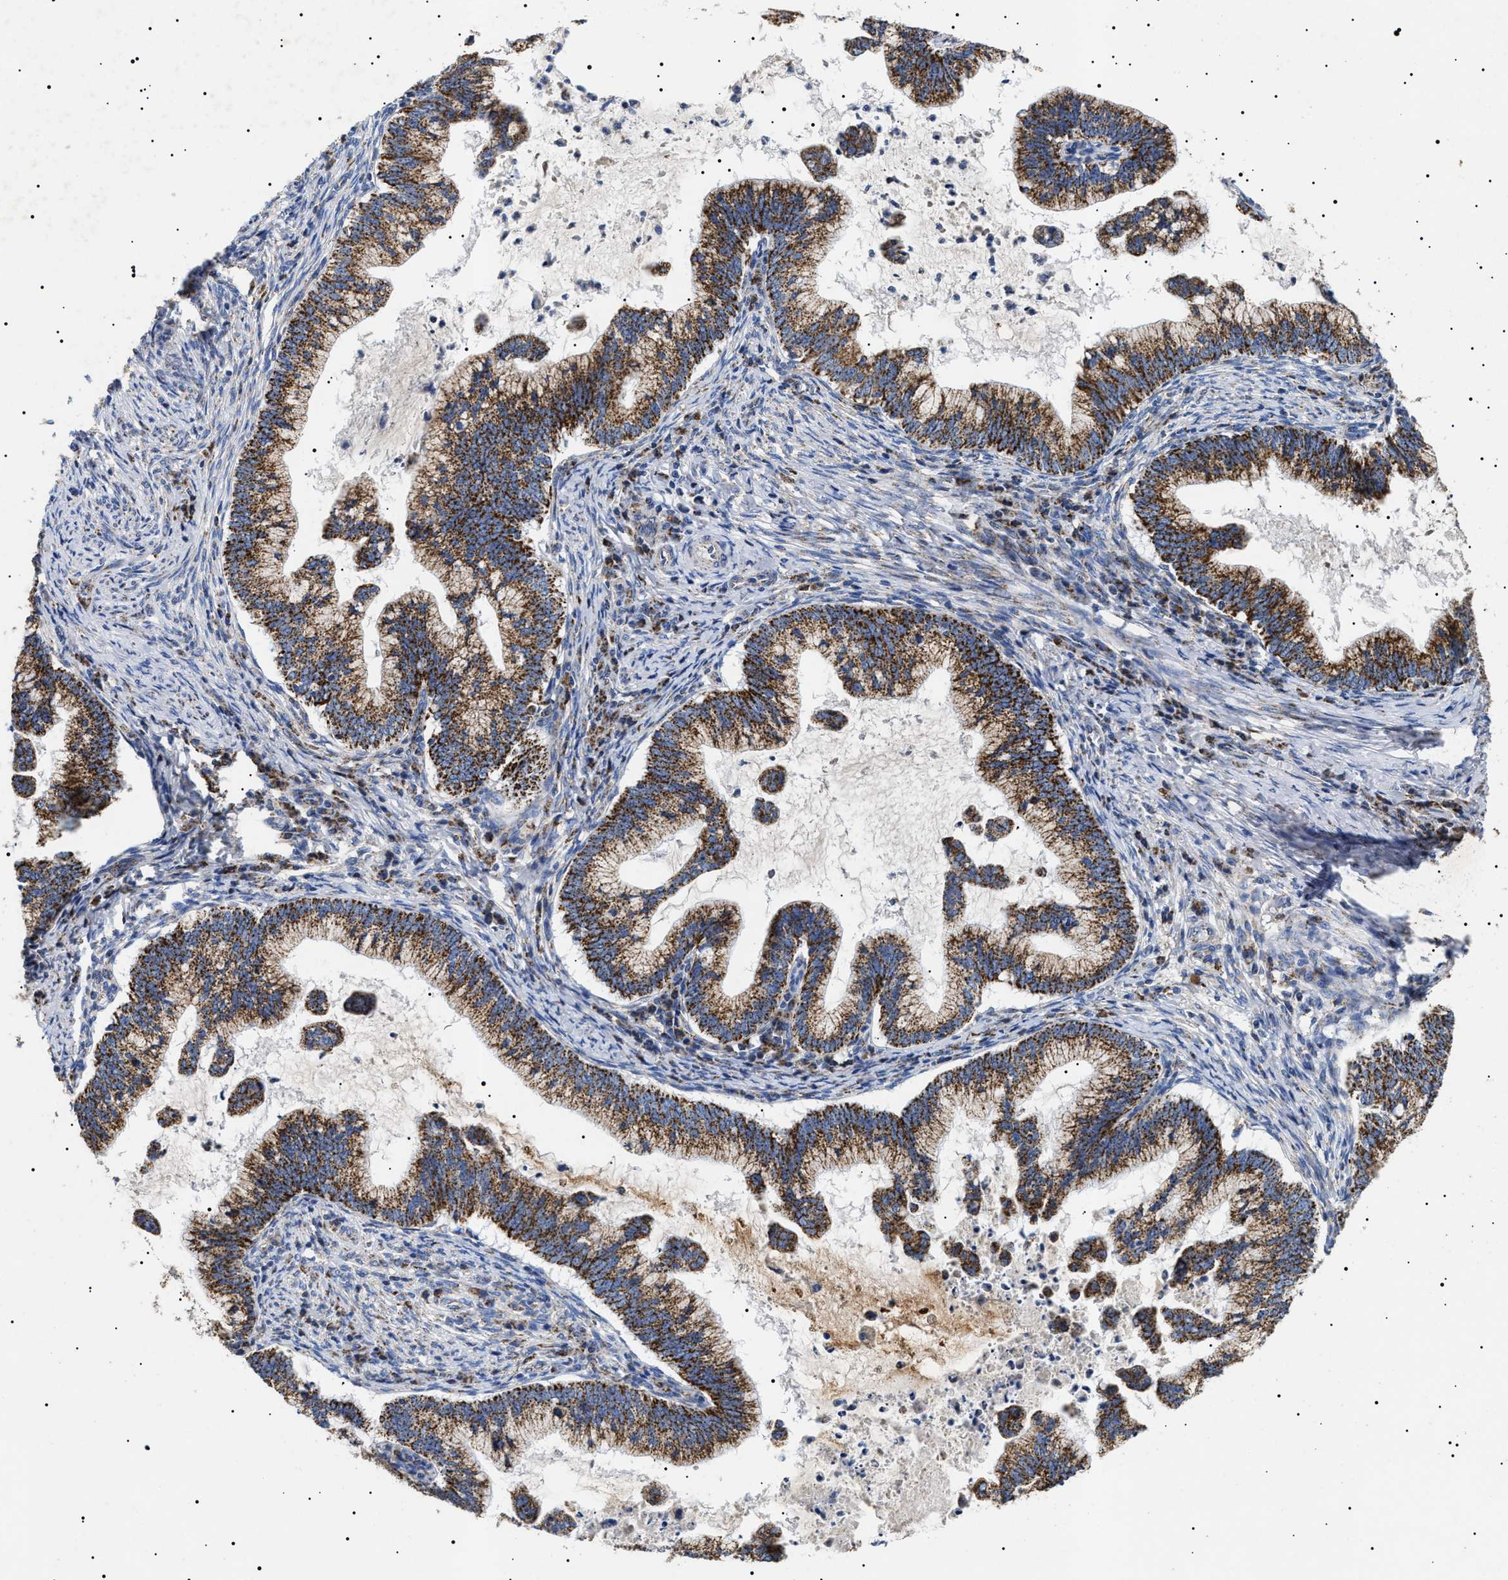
{"staining": {"intensity": "strong", "quantity": ">75%", "location": "cytoplasmic/membranous"}, "tissue": "cervical cancer", "cell_type": "Tumor cells", "image_type": "cancer", "snomed": [{"axis": "morphology", "description": "Adenocarcinoma, NOS"}, {"axis": "topography", "description": "Cervix"}], "caption": "Protein analysis of cervical cancer (adenocarcinoma) tissue shows strong cytoplasmic/membranous expression in about >75% of tumor cells.", "gene": "CHRDL2", "patient": {"sex": "female", "age": 36}}